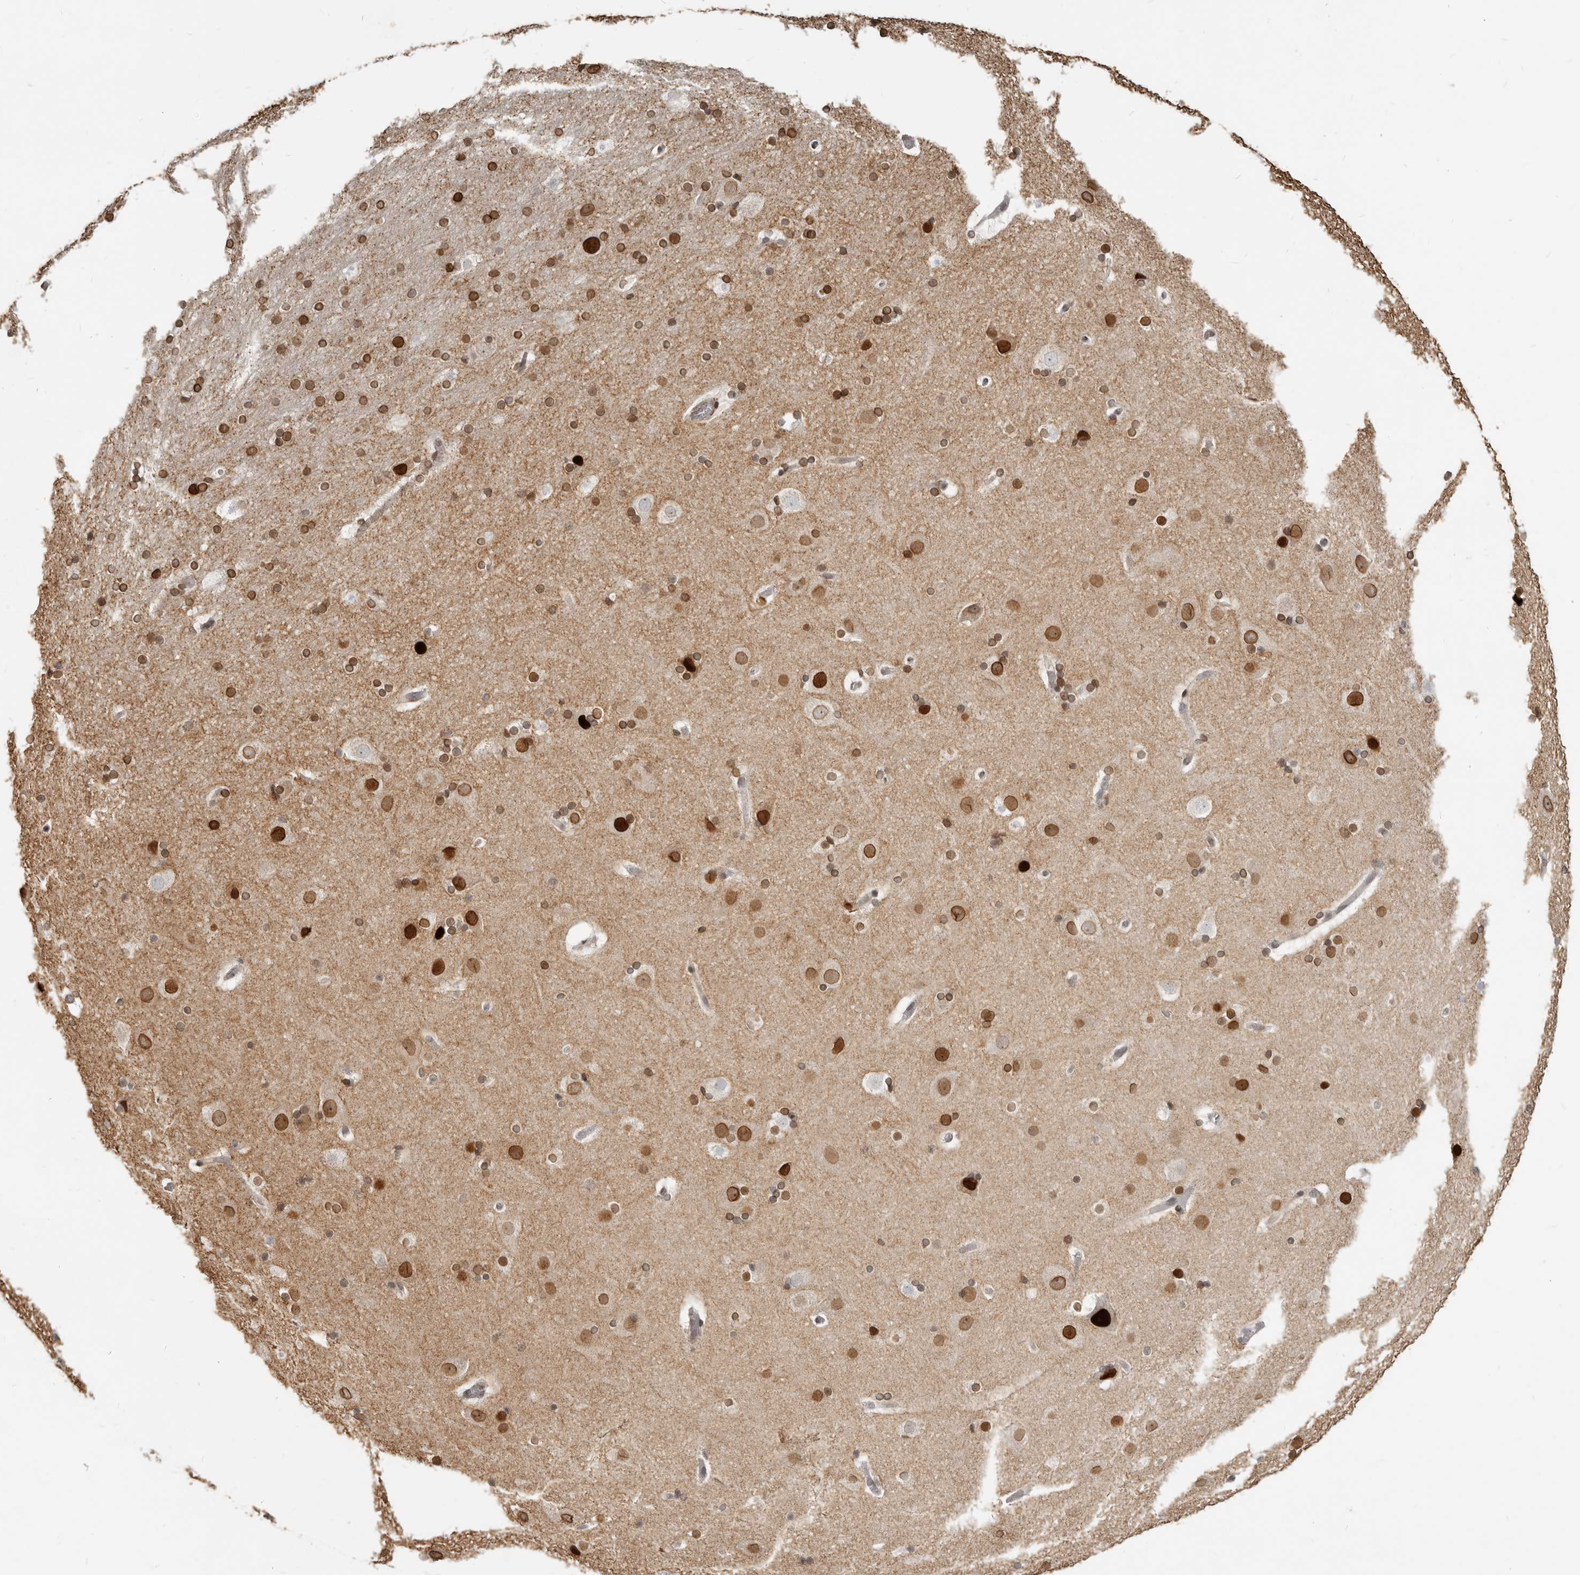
{"staining": {"intensity": "negative", "quantity": "none", "location": "none"}, "tissue": "cerebral cortex", "cell_type": "Endothelial cells", "image_type": "normal", "snomed": [{"axis": "morphology", "description": "Normal tissue, NOS"}, {"axis": "topography", "description": "Cerebral cortex"}], "caption": "Immunohistochemistry image of benign cerebral cortex stained for a protein (brown), which reveals no positivity in endothelial cells. The staining is performed using DAB brown chromogen with nuclei counter-stained in using hematoxylin.", "gene": "NUP153", "patient": {"sex": "male", "age": 57}}